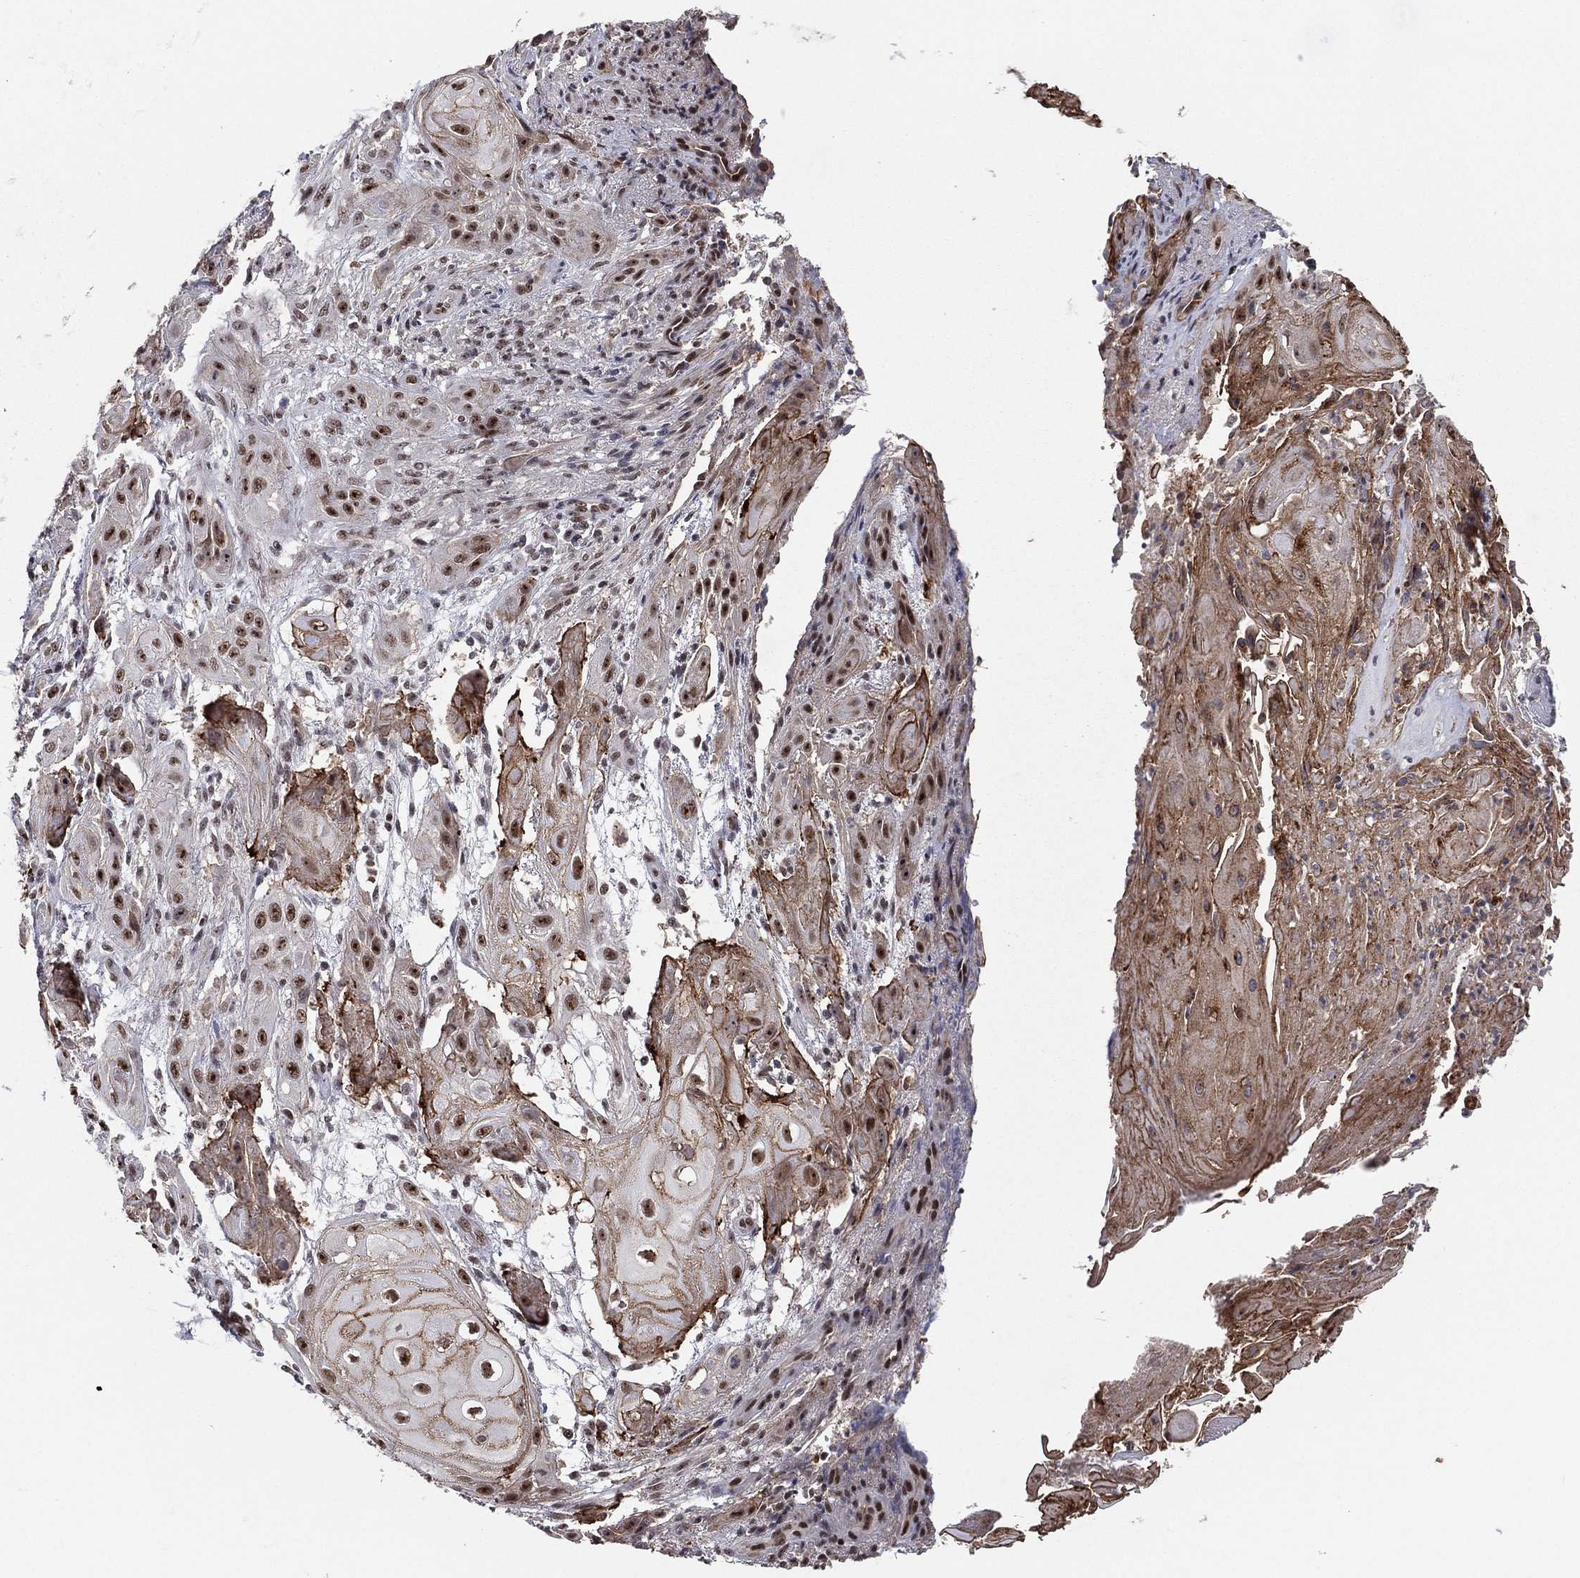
{"staining": {"intensity": "moderate", "quantity": "25%-75%", "location": "cytoplasmic/membranous"}, "tissue": "skin cancer", "cell_type": "Tumor cells", "image_type": "cancer", "snomed": [{"axis": "morphology", "description": "Squamous cell carcinoma, NOS"}, {"axis": "topography", "description": "Skin"}], "caption": "Moderate cytoplasmic/membranous protein expression is present in about 25%-75% of tumor cells in skin squamous cell carcinoma. The staining is performed using DAB brown chromogen to label protein expression. The nuclei are counter-stained blue using hematoxylin.", "gene": "GPALPP1", "patient": {"sex": "male", "age": 62}}